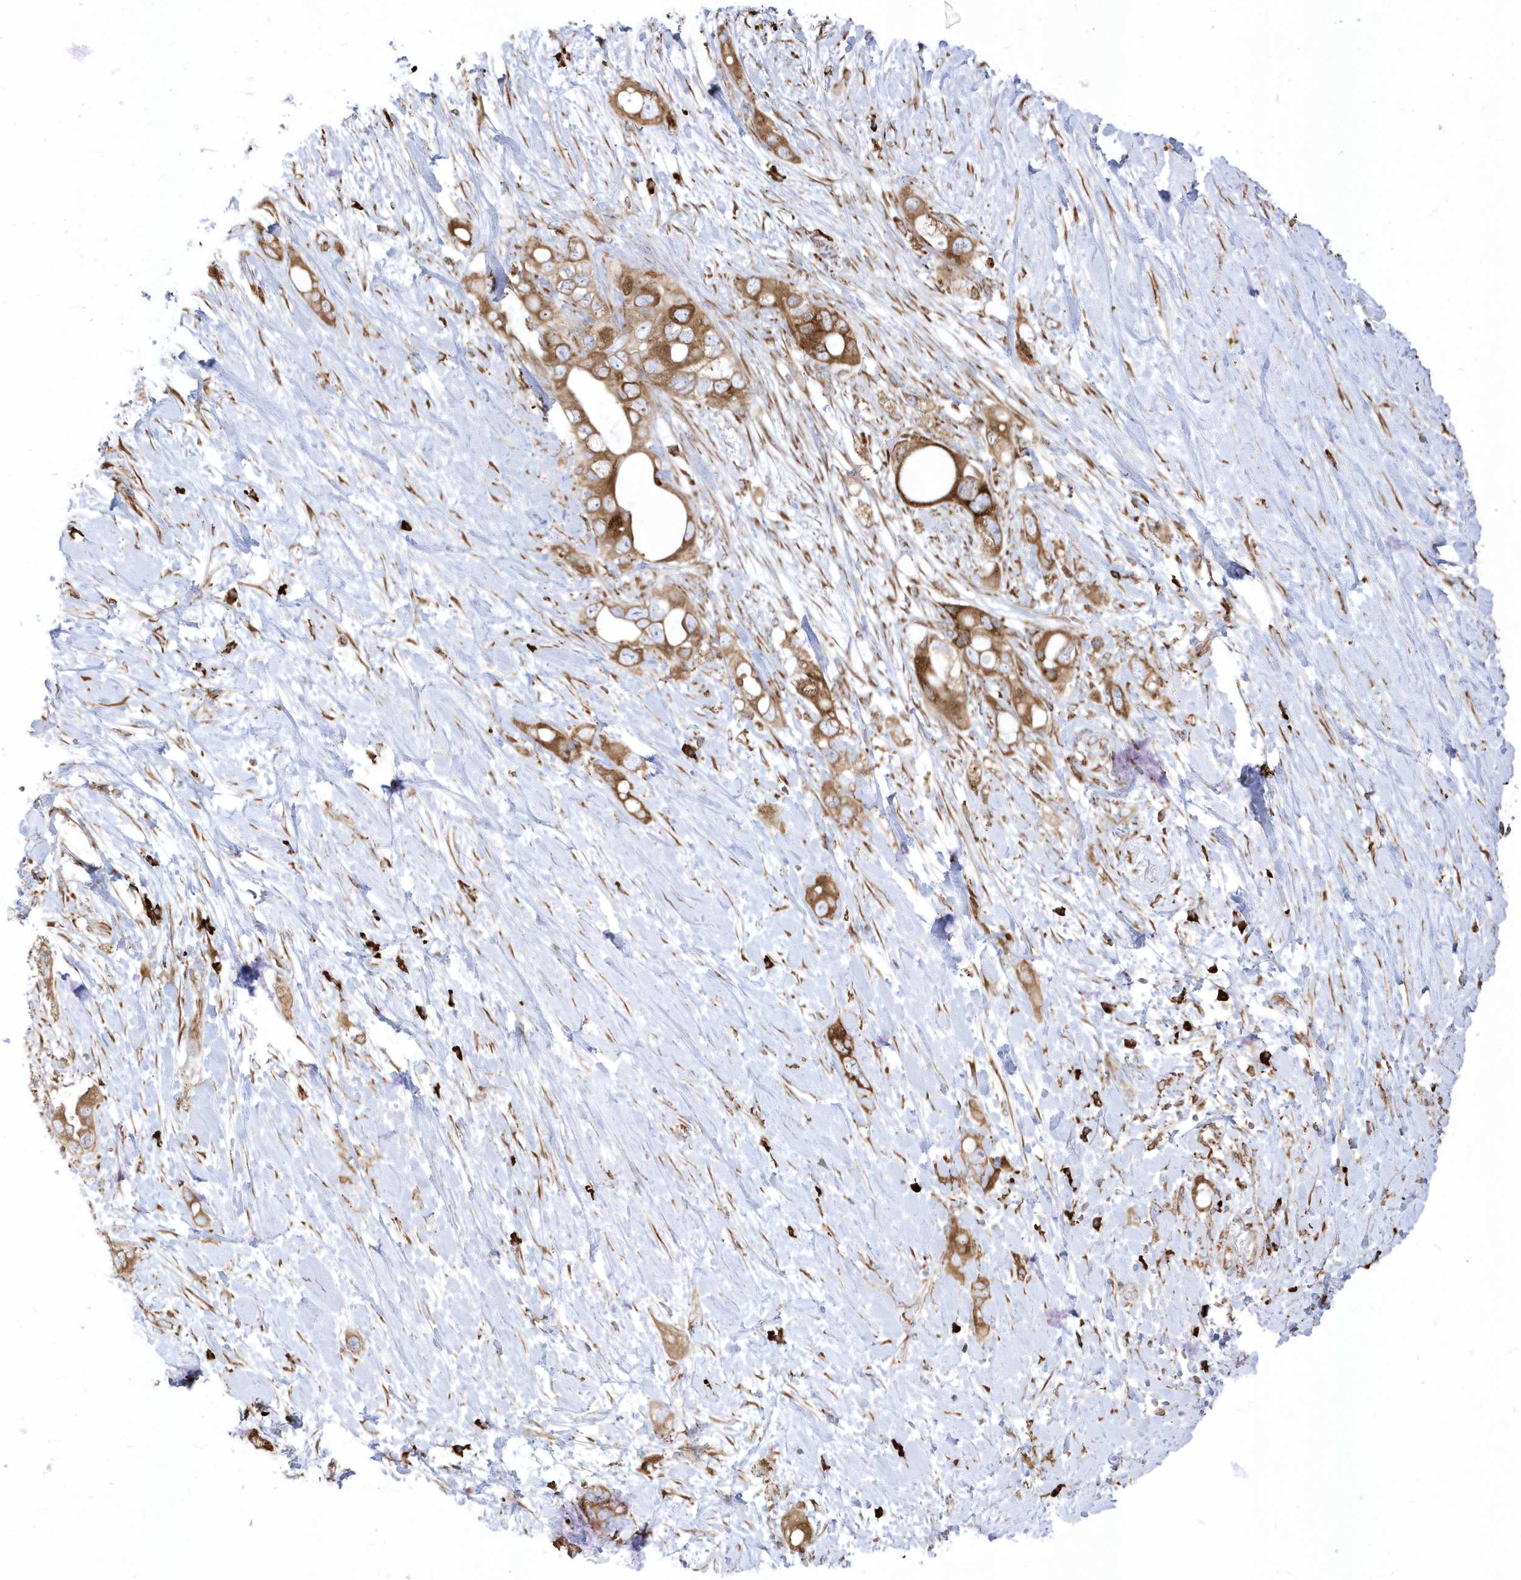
{"staining": {"intensity": "strong", "quantity": ">75%", "location": "cytoplasmic/membranous"}, "tissue": "pancreatic cancer", "cell_type": "Tumor cells", "image_type": "cancer", "snomed": [{"axis": "morphology", "description": "Adenocarcinoma, NOS"}, {"axis": "topography", "description": "Pancreas"}], "caption": "Immunohistochemical staining of human pancreatic adenocarcinoma shows strong cytoplasmic/membranous protein expression in about >75% of tumor cells.", "gene": "PDIA6", "patient": {"sex": "female", "age": 56}}